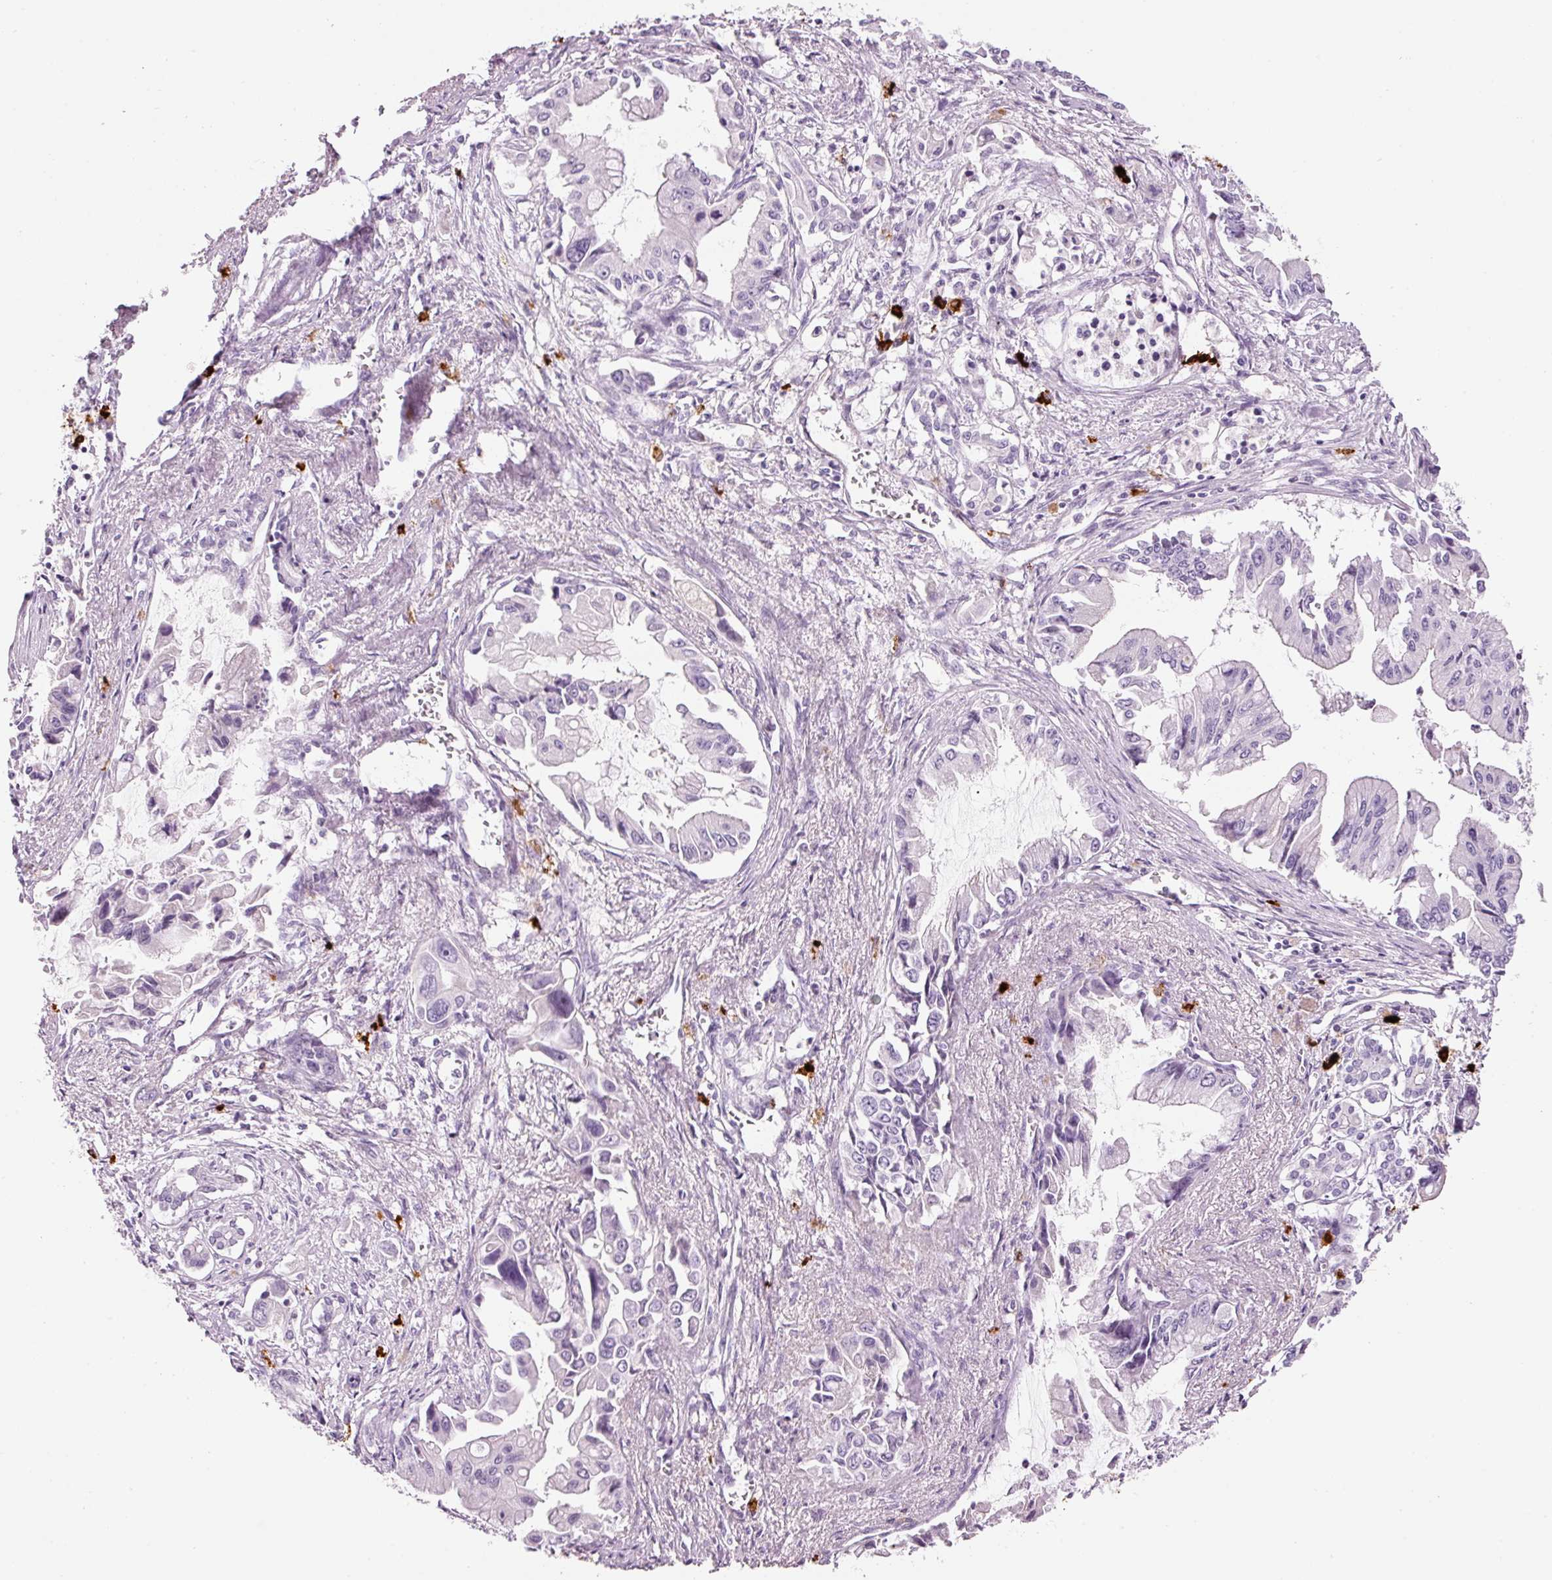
{"staining": {"intensity": "negative", "quantity": "none", "location": "none"}, "tissue": "pancreatic cancer", "cell_type": "Tumor cells", "image_type": "cancer", "snomed": [{"axis": "morphology", "description": "Adenocarcinoma, NOS"}, {"axis": "topography", "description": "Pancreas"}], "caption": "A histopathology image of pancreatic cancer stained for a protein demonstrates no brown staining in tumor cells.", "gene": "CMA1", "patient": {"sex": "male", "age": 84}}